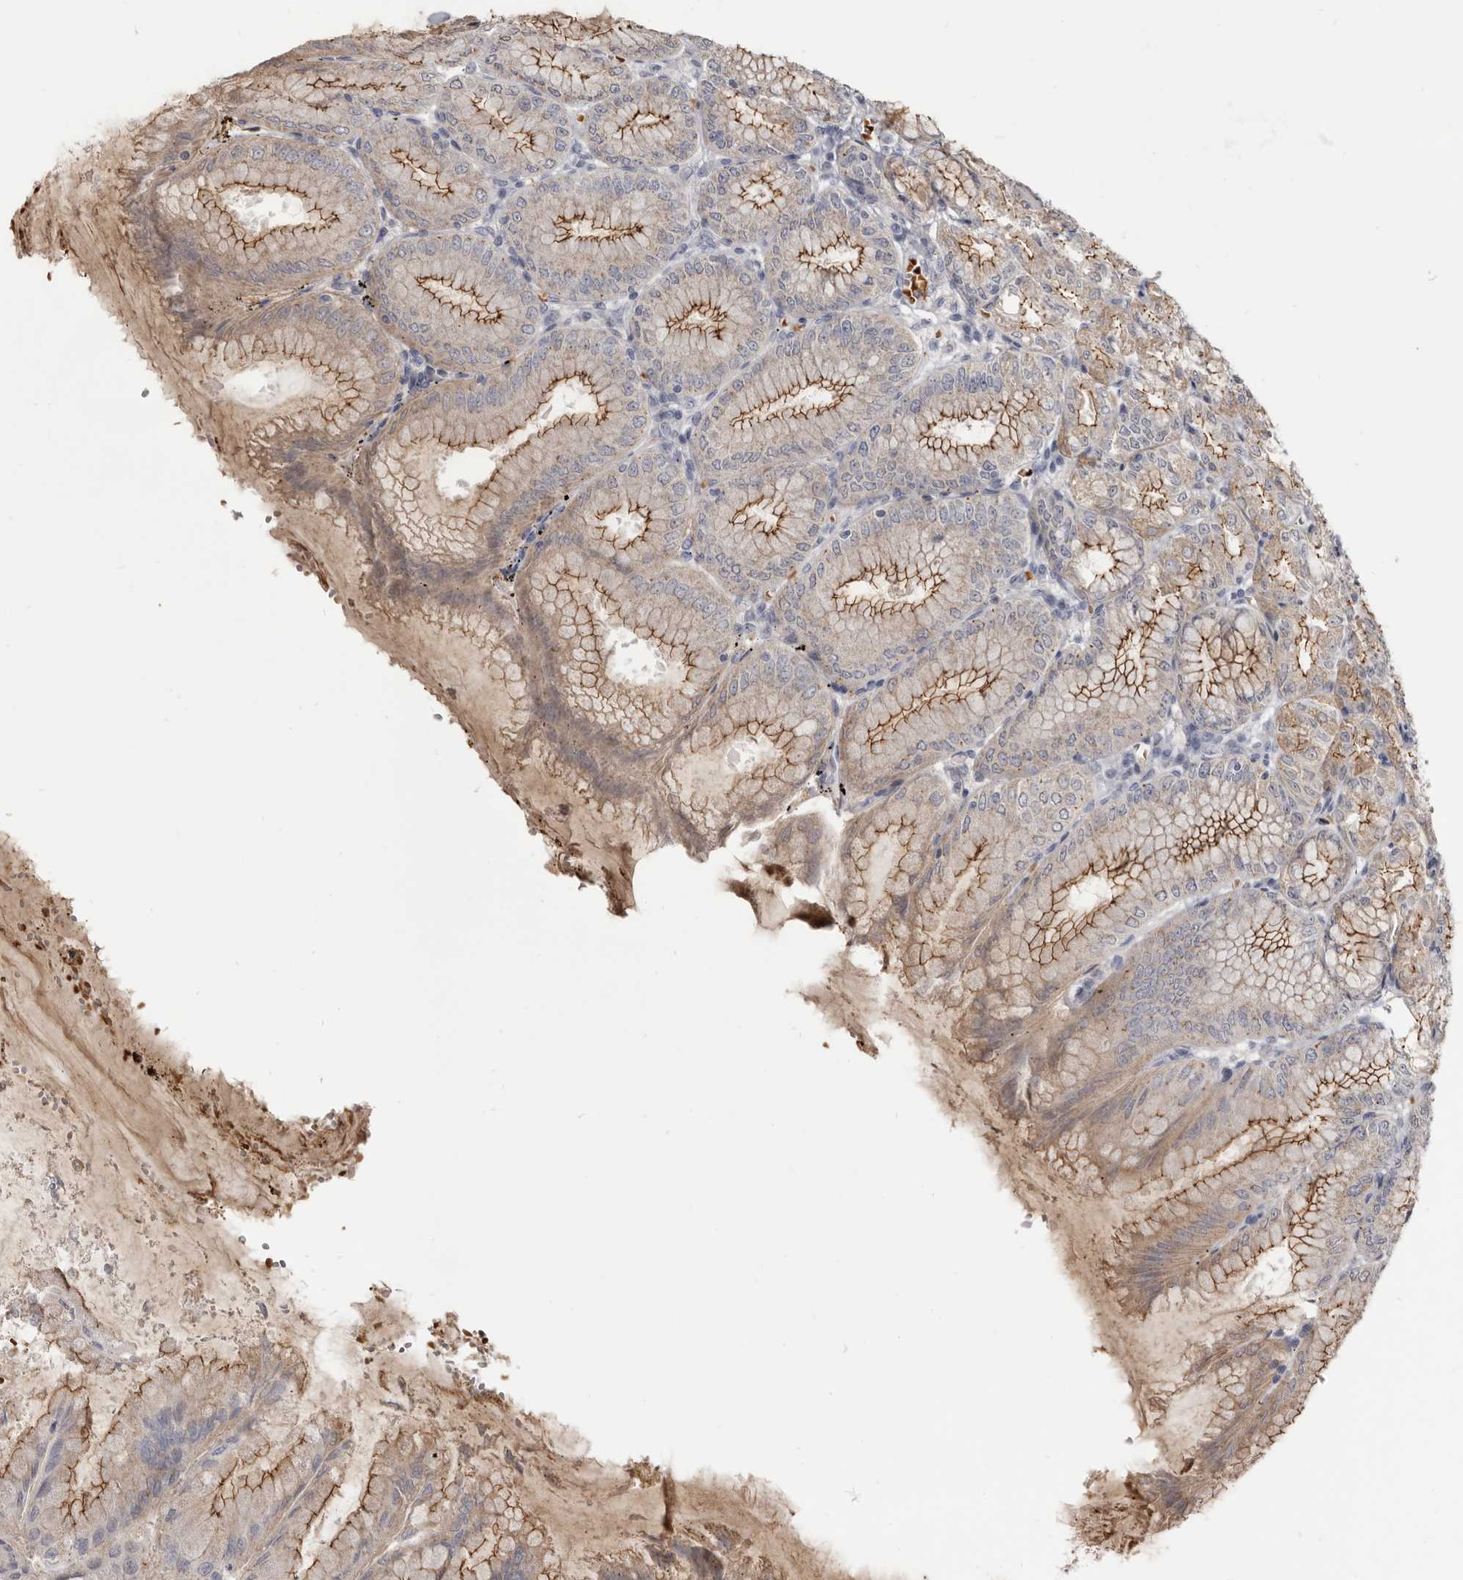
{"staining": {"intensity": "strong", "quantity": ">75%", "location": "cytoplasmic/membranous,nuclear"}, "tissue": "stomach", "cell_type": "Glandular cells", "image_type": "normal", "snomed": [{"axis": "morphology", "description": "Normal tissue, NOS"}, {"axis": "topography", "description": "Stomach, lower"}], "caption": "The immunohistochemical stain shows strong cytoplasmic/membranous,nuclear positivity in glandular cells of benign stomach. (DAB (3,3'-diaminobenzidine) = brown stain, brightfield microscopy at high magnification).", "gene": "CGN", "patient": {"sex": "male", "age": 71}}